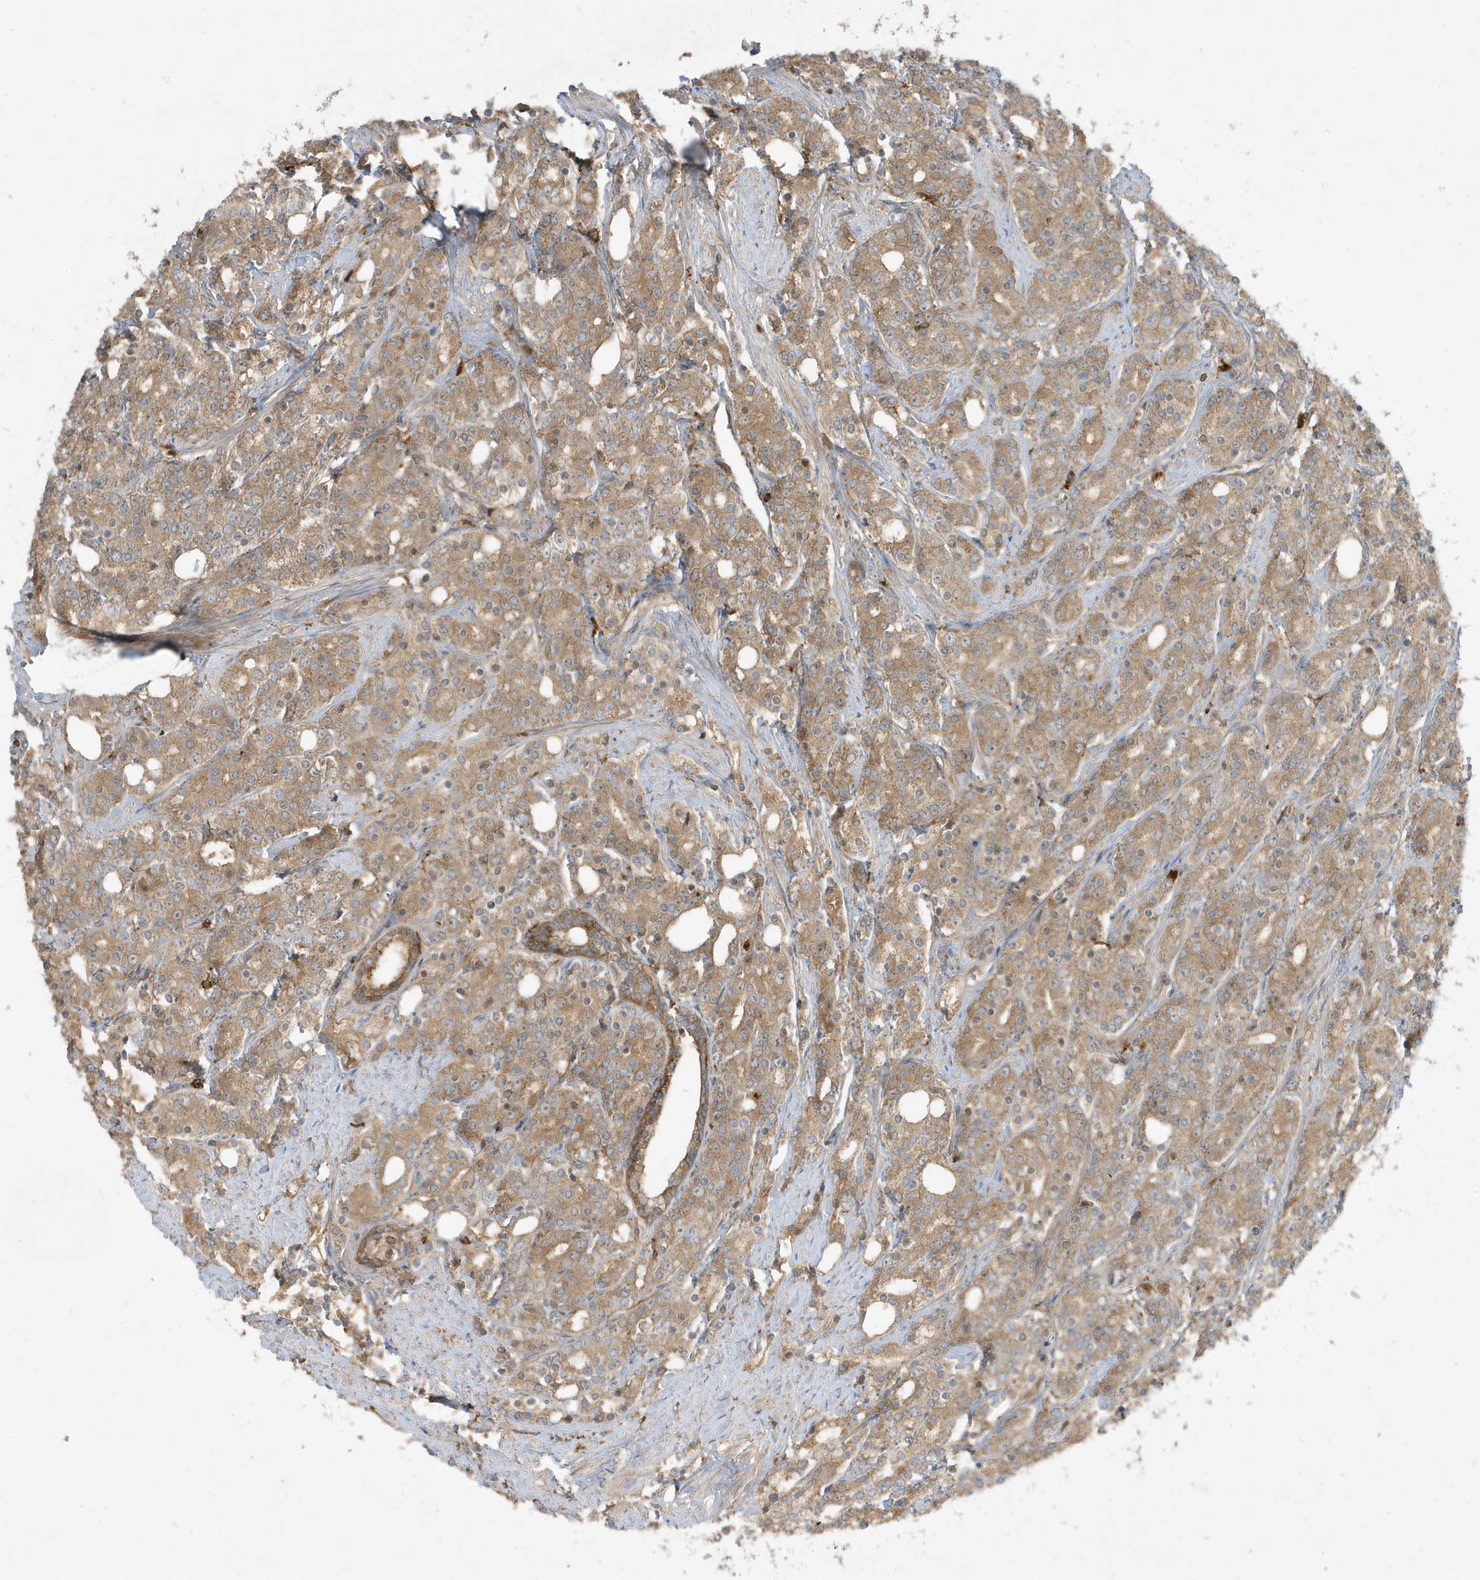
{"staining": {"intensity": "moderate", "quantity": ">75%", "location": "cytoplasmic/membranous"}, "tissue": "prostate cancer", "cell_type": "Tumor cells", "image_type": "cancer", "snomed": [{"axis": "morphology", "description": "Adenocarcinoma, High grade"}, {"axis": "topography", "description": "Prostate"}], "caption": "Moderate cytoplasmic/membranous positivity for a protein is present in about >75% of tumor cells of adenocarcinoma (high-grade) (prostate) using IHC.", "gene": "ABTB1", "patient": {"sex": "male", "age": 62}}